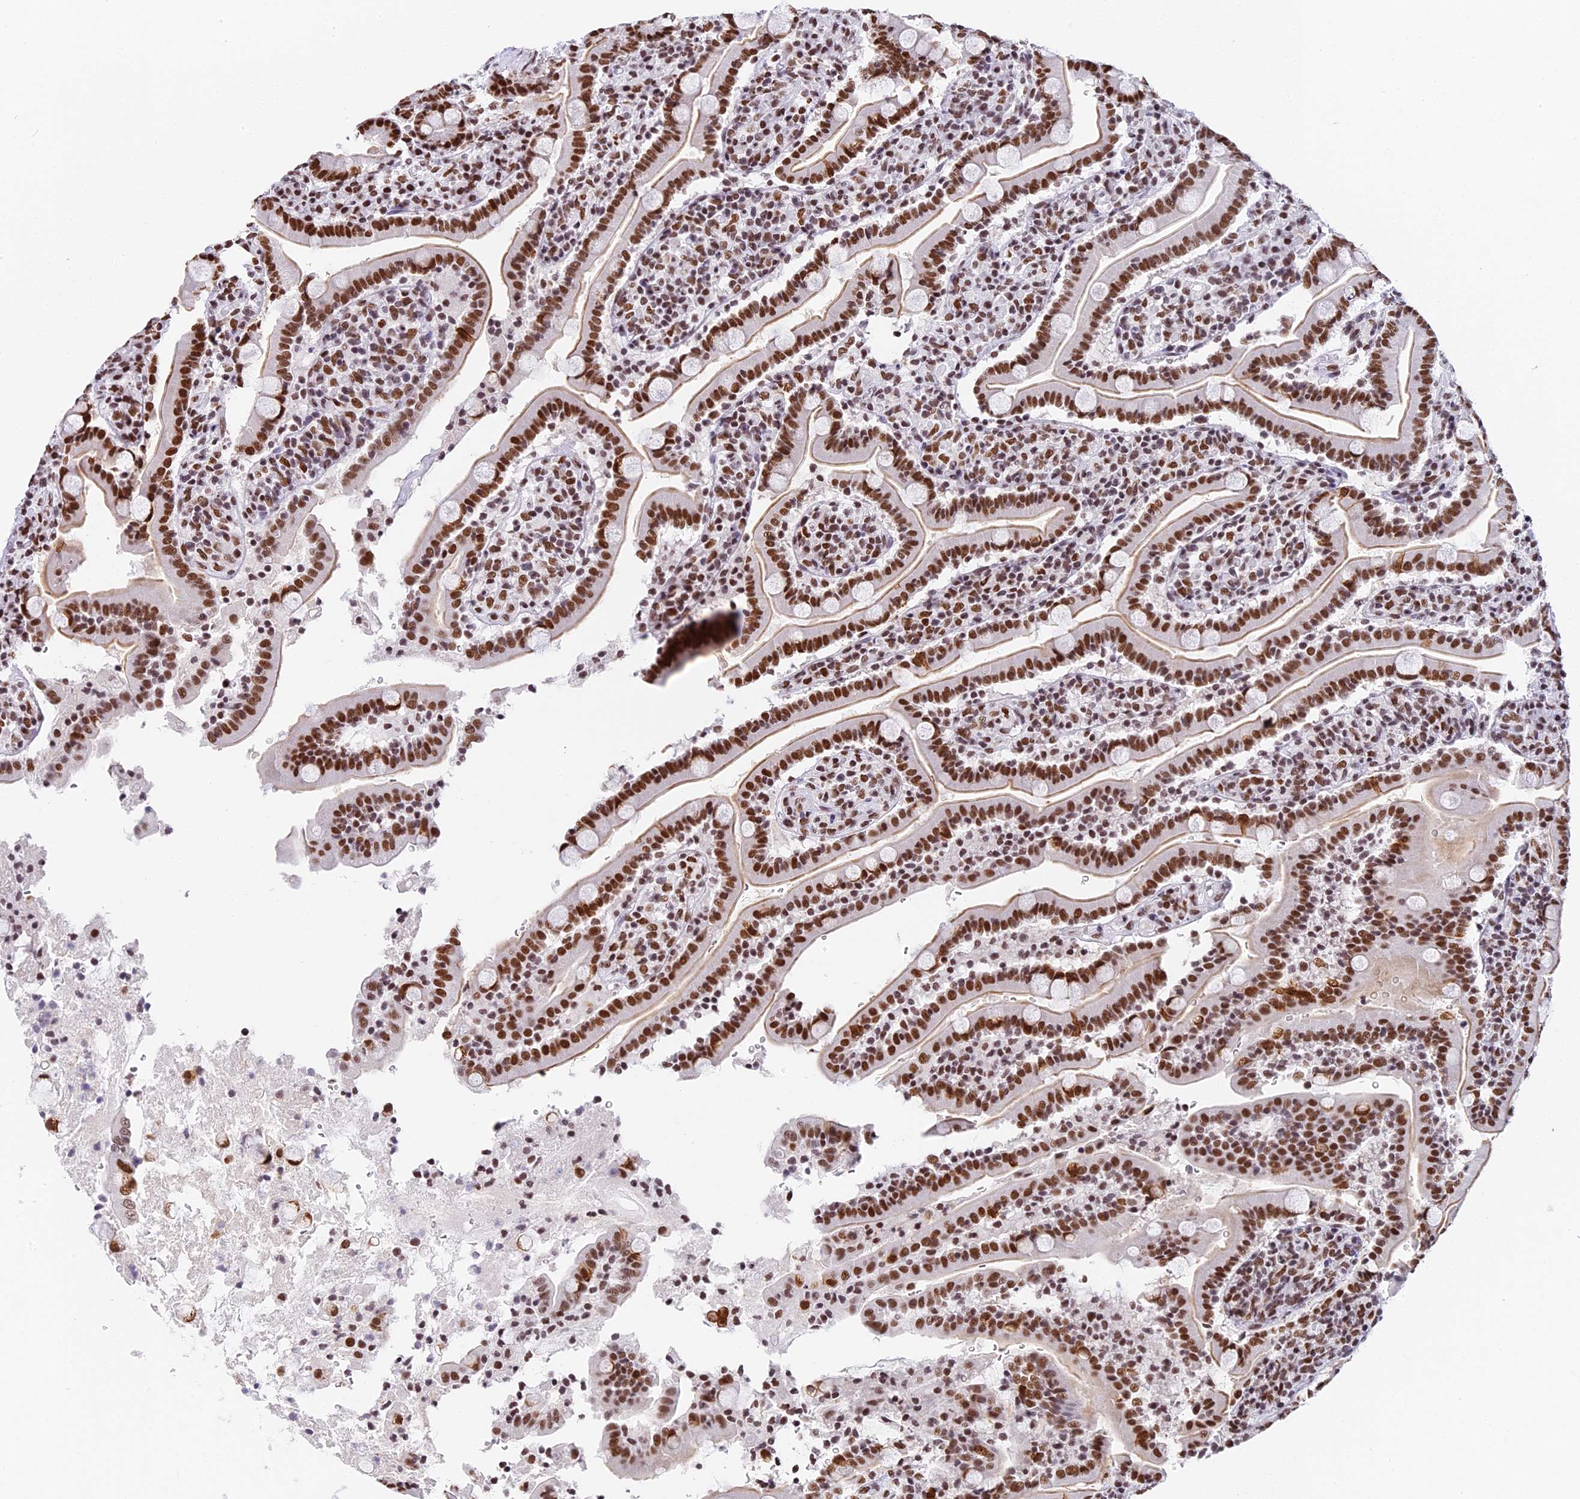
{"staining": {"intensity": "strong", "quantity": ">75%", "location": "nuclear"}, "tissue": "duodenum", "cell_type": "Glandular cells", "image_type": "normal", "snomed": [{"axis": "morphology", "description": "Normal tissue, NOS"}, {"axis": "topography", "description": "Duodenum"}], "caption": "Immunohistochemical staining of unremarkable duodenum shows strong nuclear protein positivity in approximately >75% of glandular cells. (Stains: DAB (3,3'-diaminobenzidine) in brown, nuclei in blue, Microscopy: brightfield microscopy at high magnification).", "gene": "SBNO1", "patient": {"sex": "male", "age": 35}}